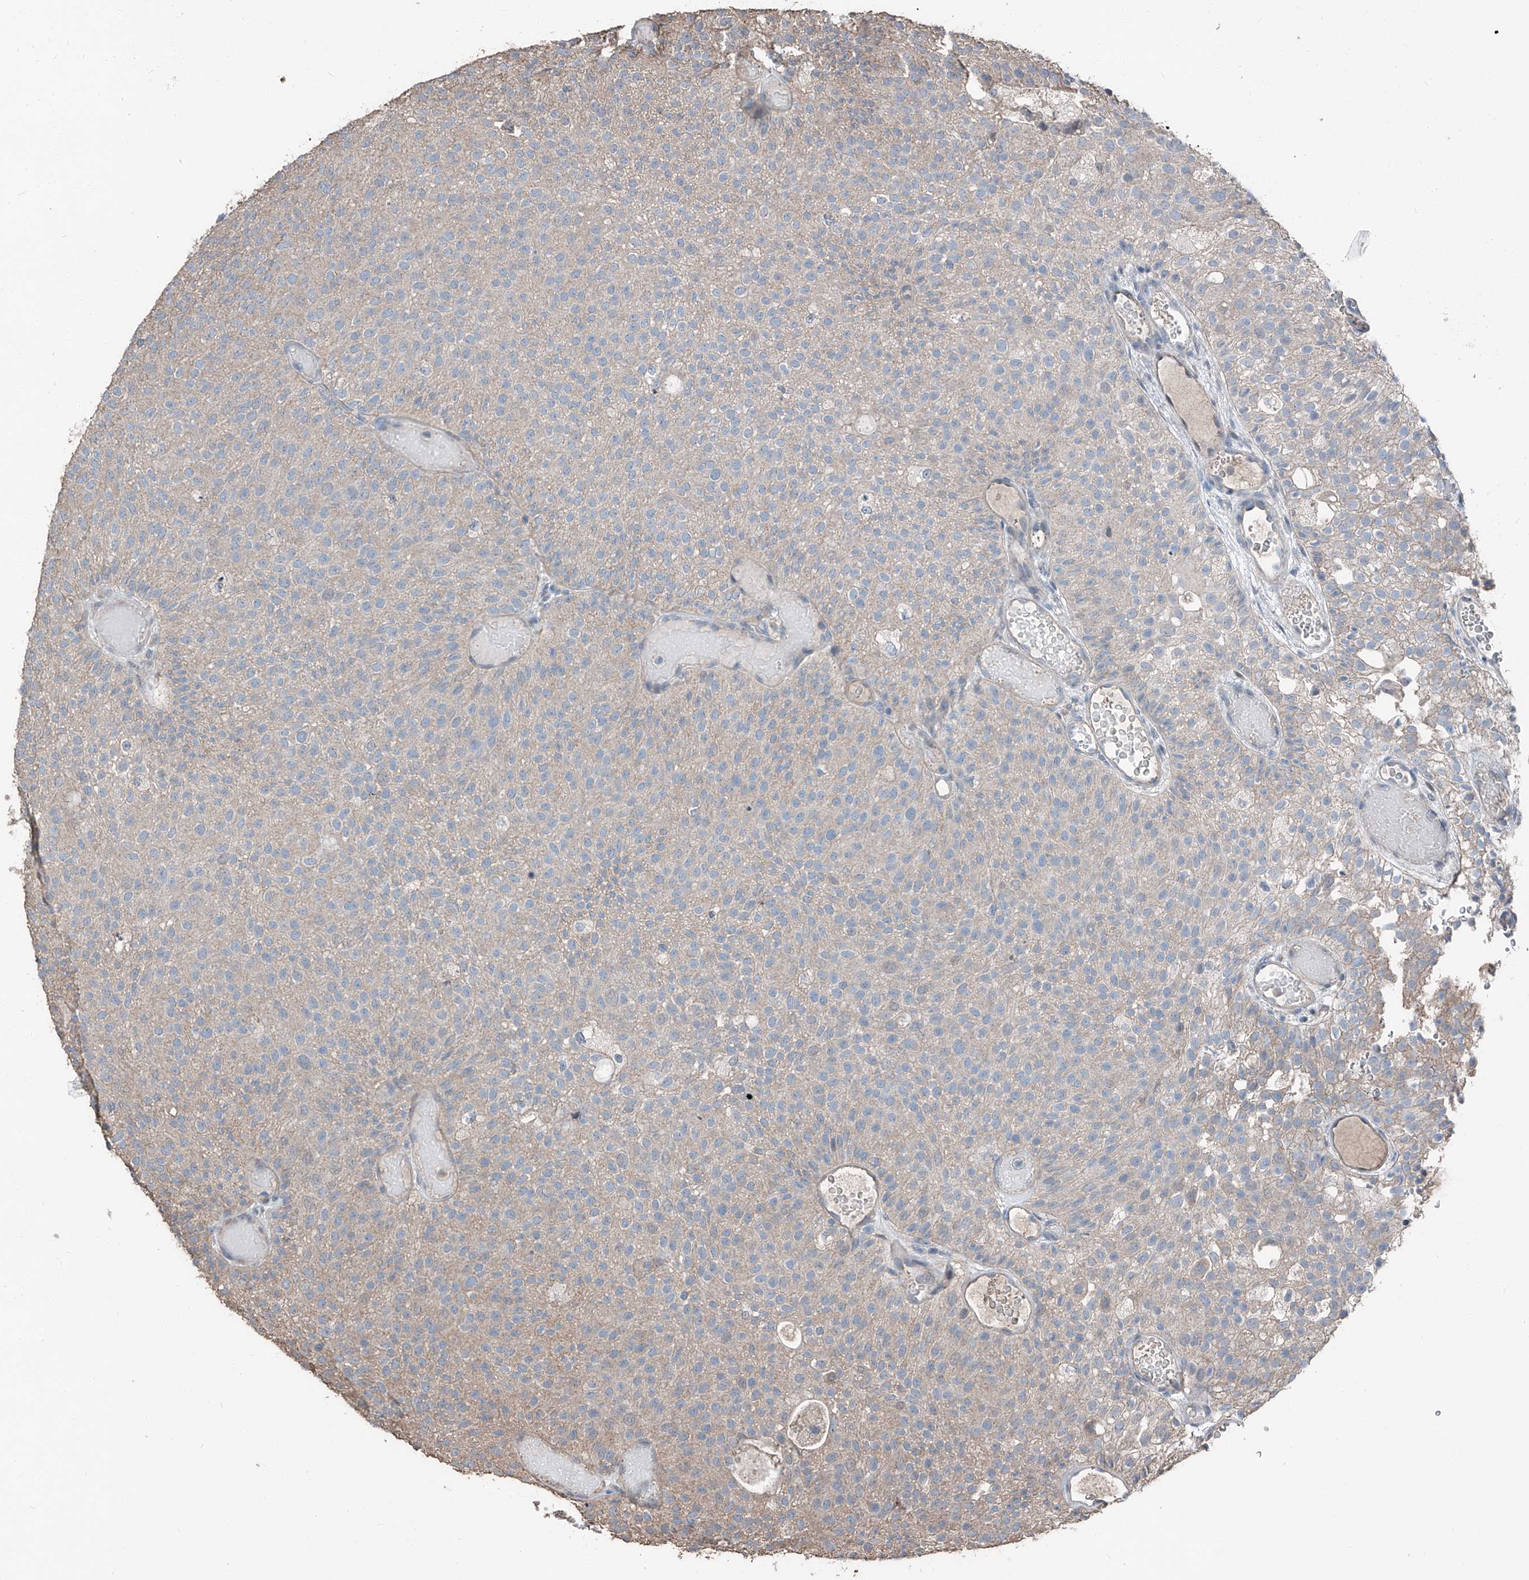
{"staining": {"intensity": "negative", "quantity": "none", "location": "none"}, "tissue": "urothelial cancer", "cell_type": "Tumor cells", "image_type": "cancer", "snomed": [{"axis": "morphology", "description": "Urothelial carcinoma, Low grade"}, {"axis": "topography", "description": "Urinary bladder"}], "caption": "Urothelial cancer was stained to show a protein in brown. There is no significant expression in tumor cells.", "gene": "MAMLD1", "patient": {"sex": "male", "age": 78}}